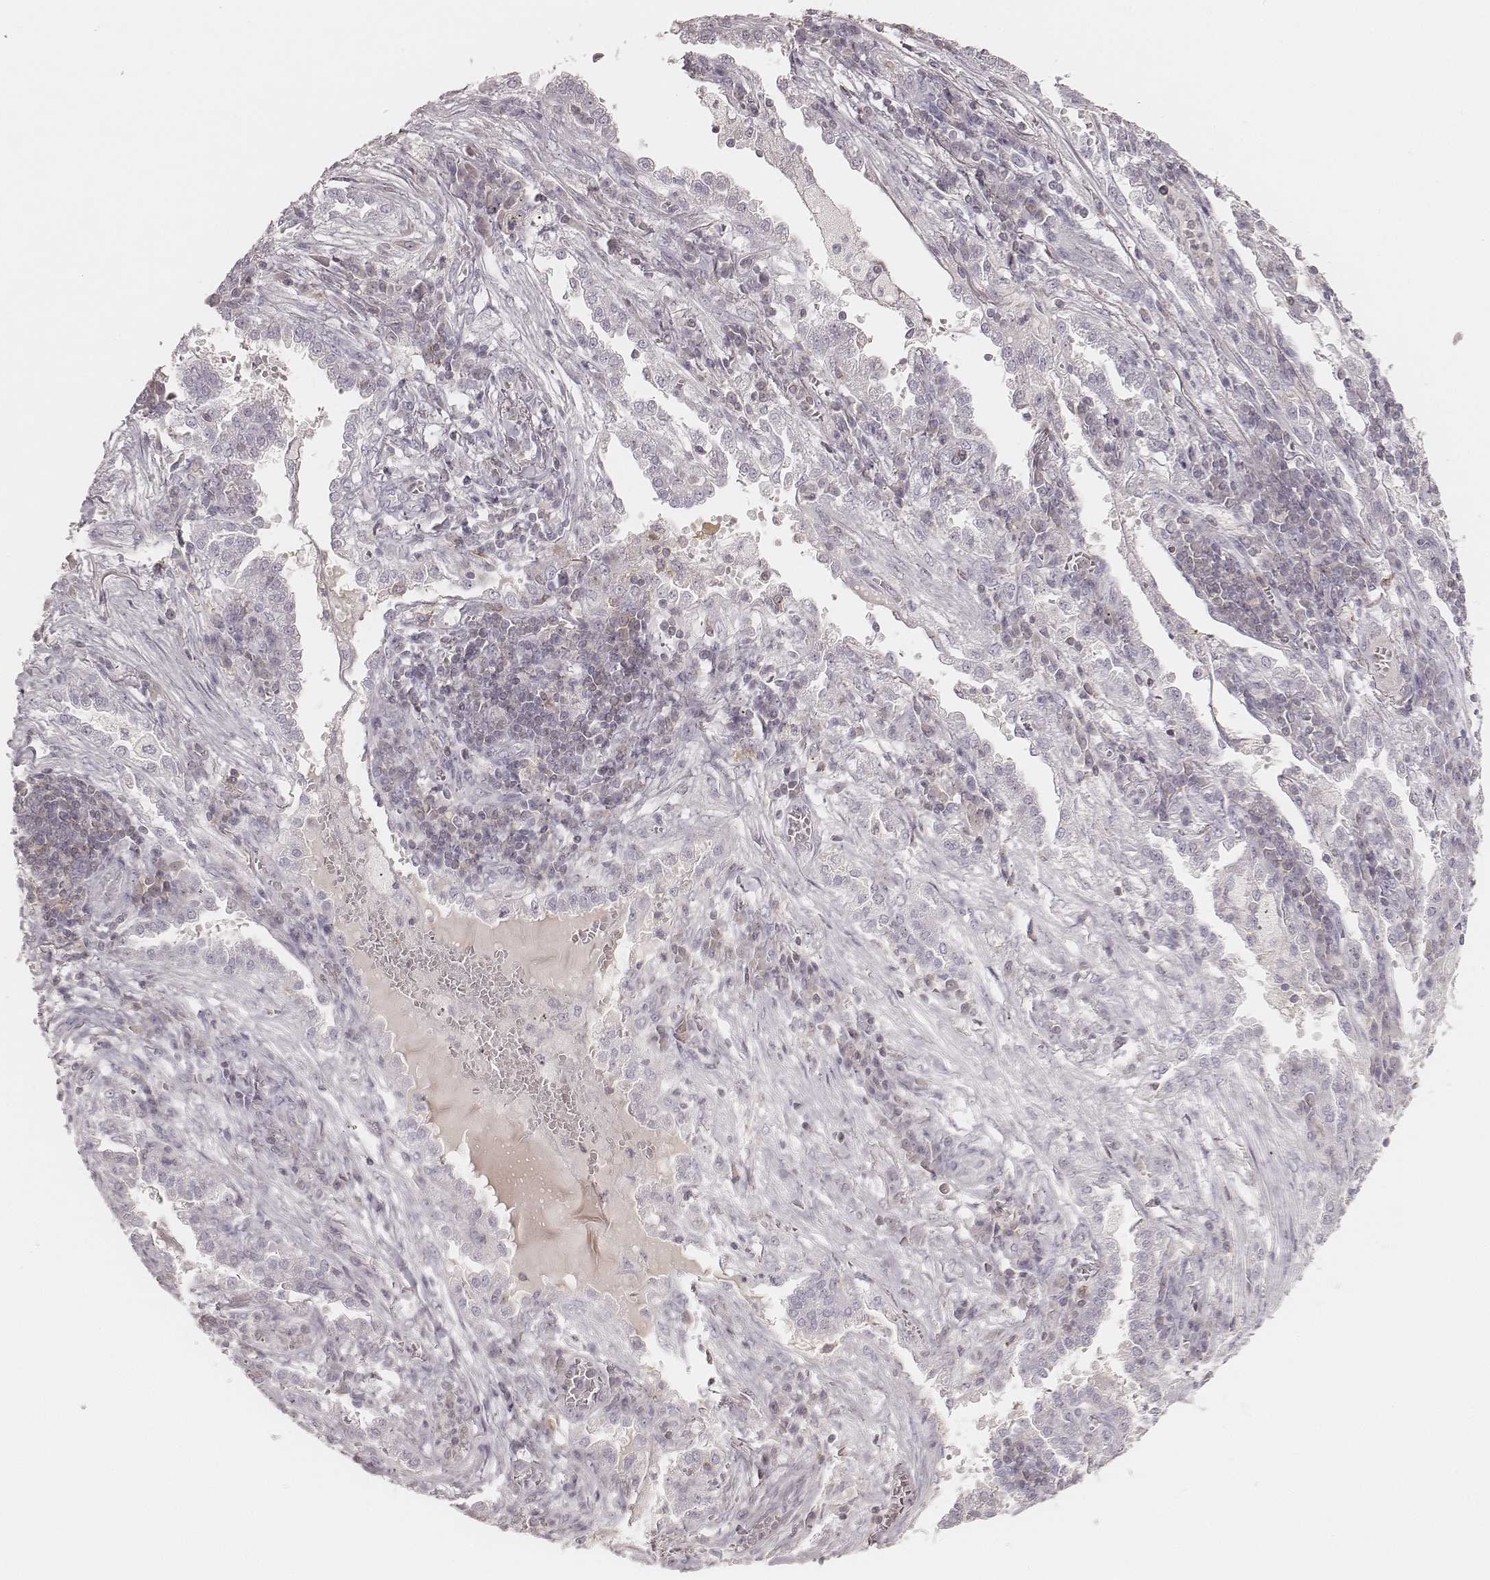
{"staining": {"intensity": "negative", "quantity": "none", "location": "none"}, "tissue": "lung cancer", "cell_type": "Tumor cells", "image_type": "cancer", "snomed": [{"axis": "morphology", "description": "Adenocarcinoma, NOS"}, {"axis": "topography", "description": "Lung"}], "caption": "IHC histopathology image of neoplastic tissue: lung adenocarcinoma stained with DAB (3,3'-diaminobenzidine) shows no significant protein staining in tumor cells.", "gene": "MSX1", "patient": {"sex": "male", "age": 57}}